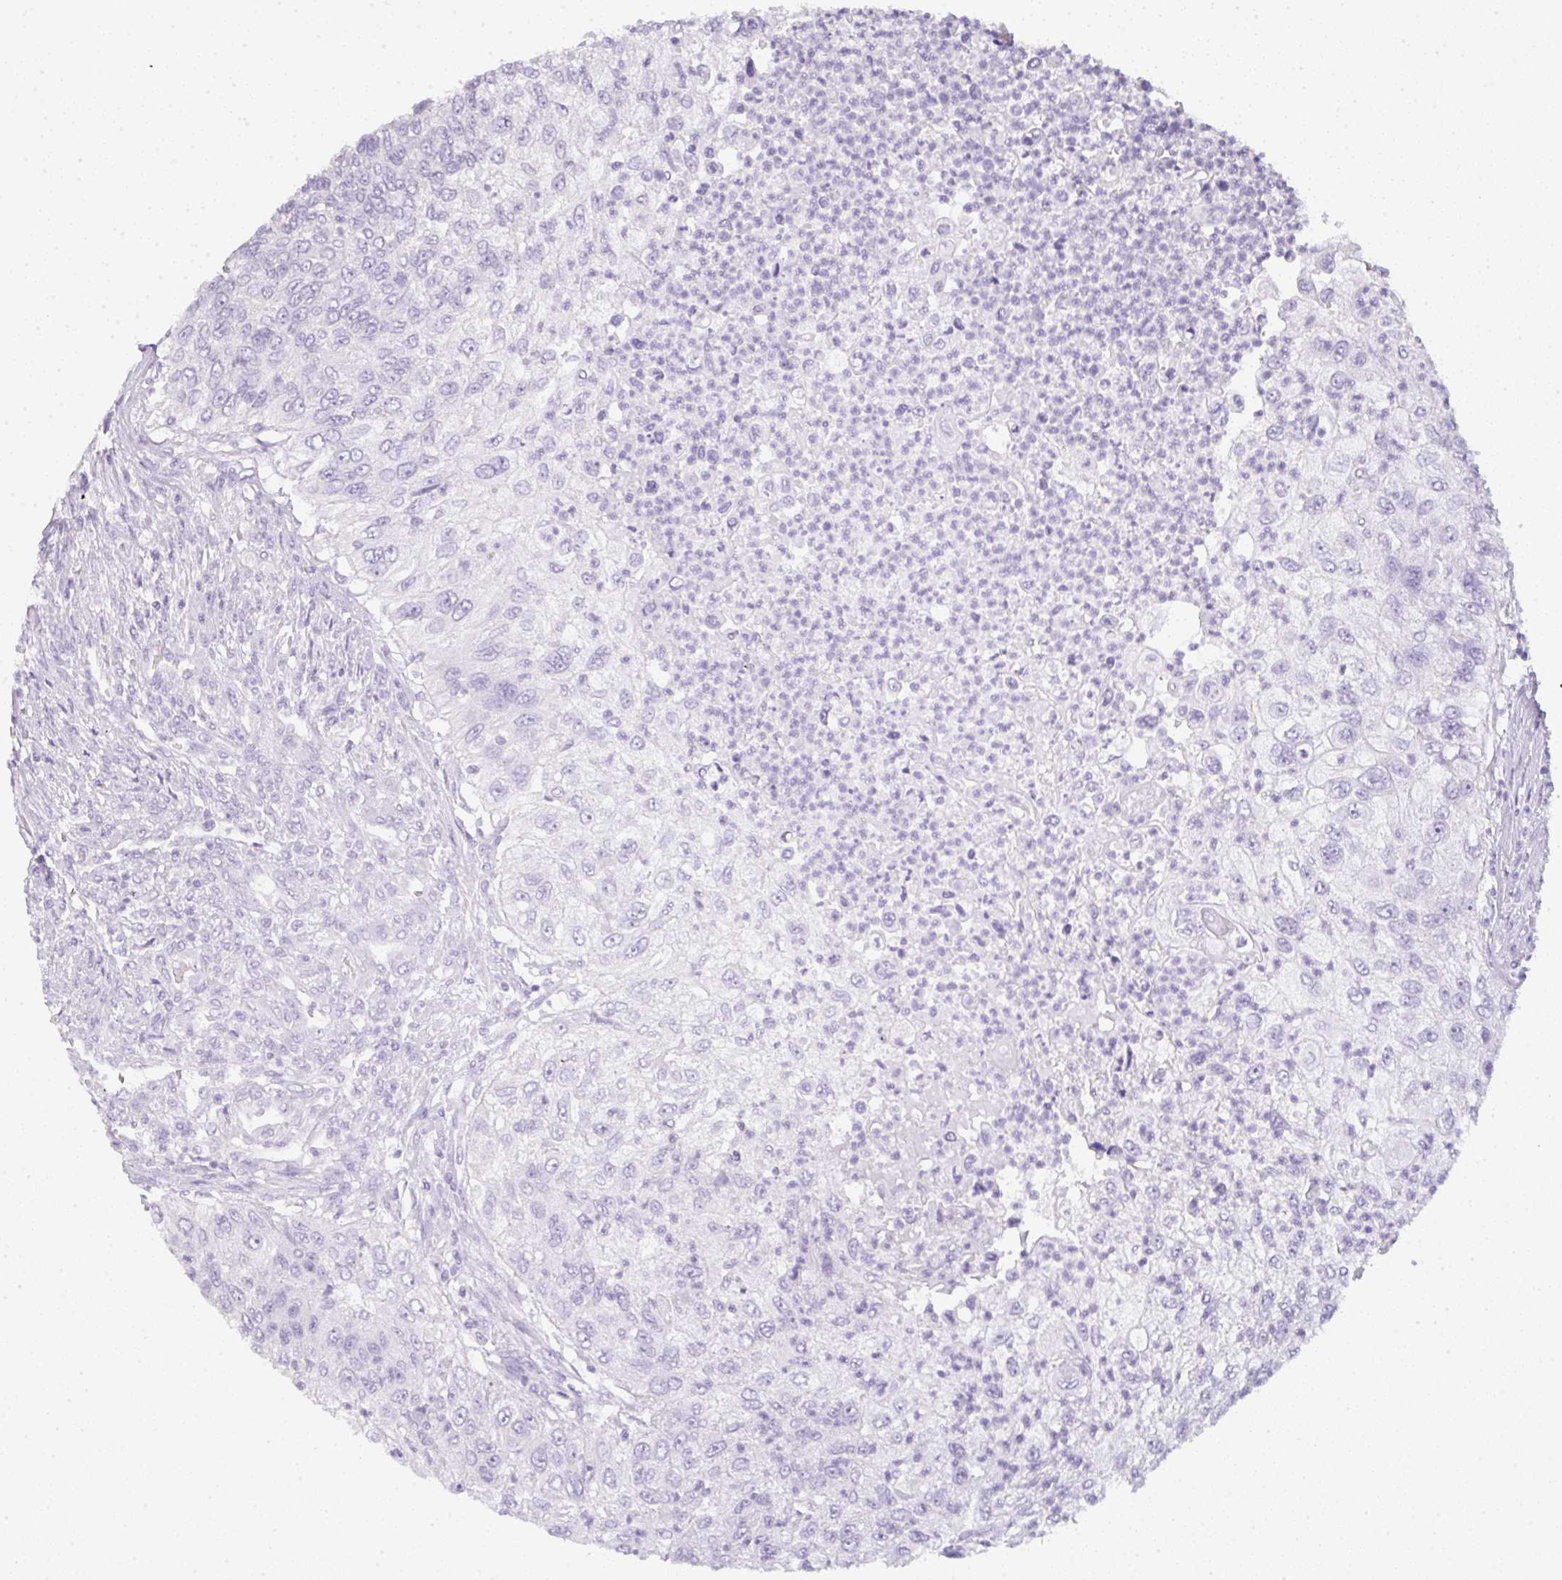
{"staining": {"intensity": "negative", "quantity": "none", "location": "none"}, "tissue": "urothelial cancer", "cell_type": "Tumor cells", "image_type": "cancer", "snomed": [{"axis": "morphology", "description": "Urothelial carcinoma, High grade"}, {"axis": "topography", "description": "Urinary bladder"}], "caption": "Immunohistochemistry histopathology image of neoplastic tissue: urothelial cancer stained with DAB (3,3'-diaminobenzidine) reveals no significant protein expression in tumor cells.", "gene": "LPAR4", "patient": {"sex": "female", "age": 60}}